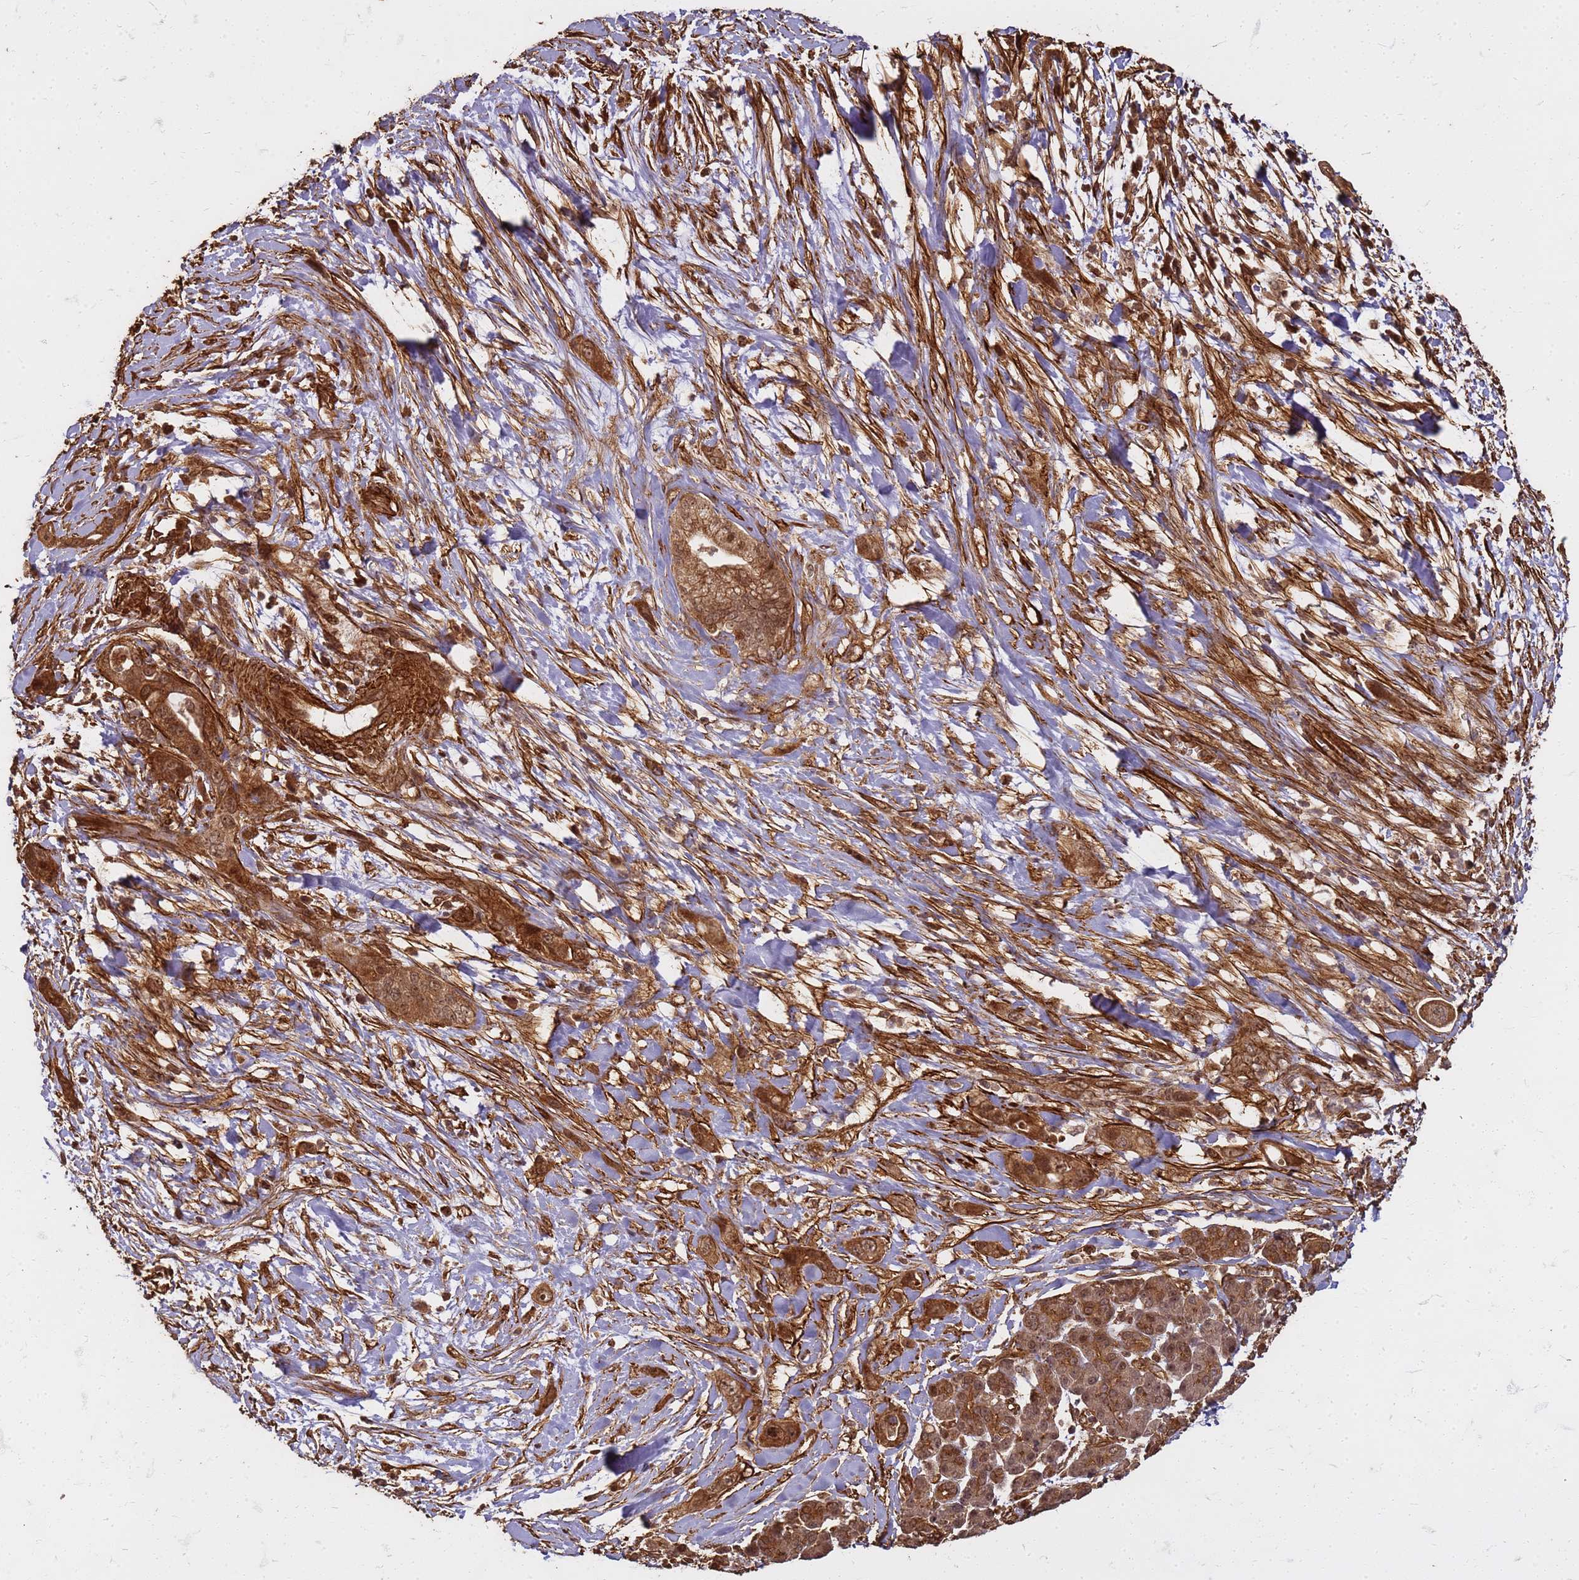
{"staining": {"intensity": "moderate", "quantity": ">75%", "location": "cytoplasmic/membranous"}, "tissue": "pancreatic cancer", "cell_type": "Tumor cells", "image_type": "cancer", "snomed": [{"axis": "morphology", "description": "Adenocarcinoma, NOS"}, {"axis": "topography", "description": "Pancreas"}], "caption": "Protein staining demonstrates moderate cytoplasmic/membranous expression in about >75% of tumor cells in pancreatic cancer.", "gene": "KIF26A", "patient": {"sex": "male", "age": 59}}